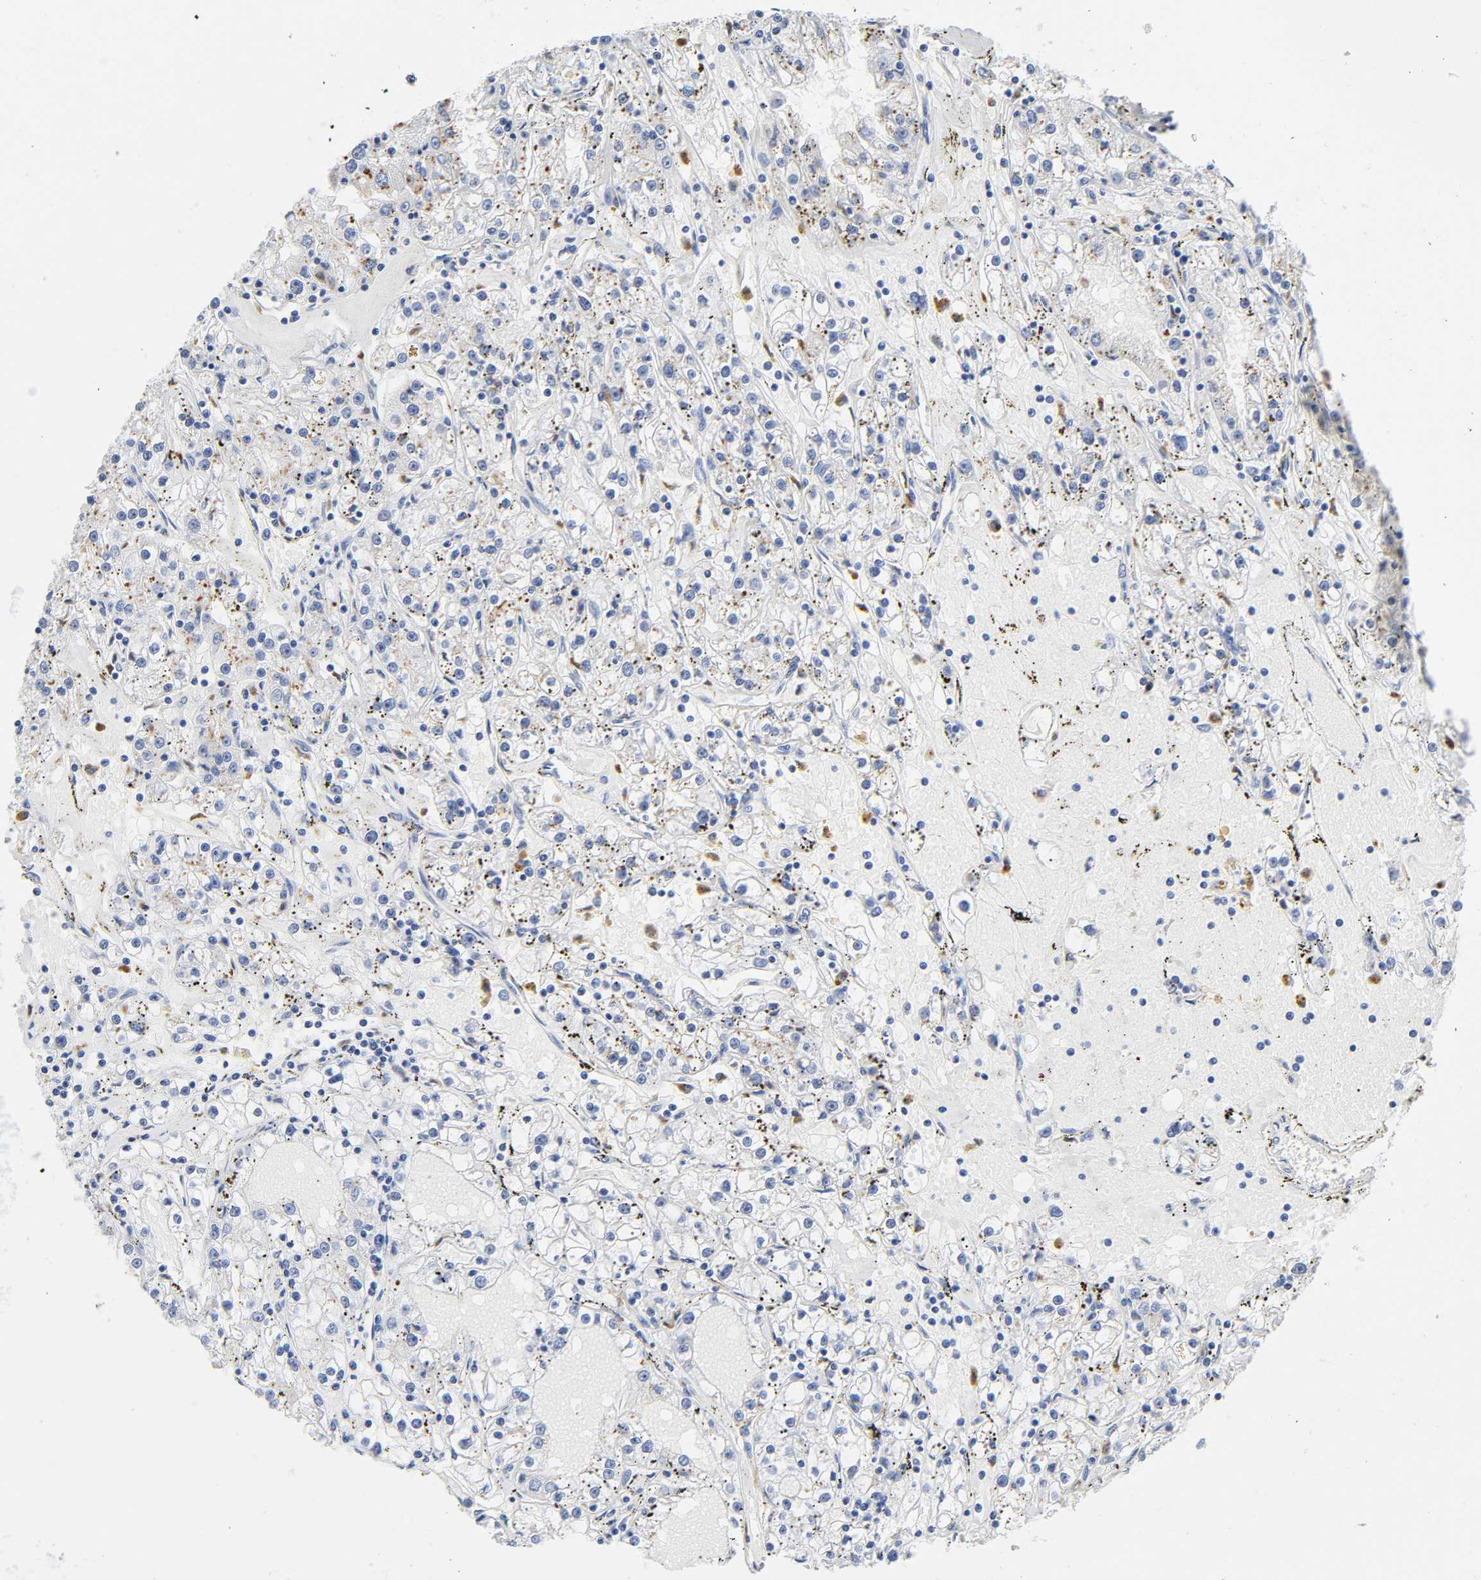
{"staining": {"intensity": "negative", "quantity": "none", "location": "none"}, "tissue": "renal cancer", "cell_type": "Tumor cells", "image_type": "cancer", "snomed": [{"axis": "morphology", "description": "Adenocarcinoma, NOS"}, {"axis": "topography", "description": "Kidney"}], "caption": "Immunohistochemistry image of neoplastic tissue: human adenocarcinoma (renal) stained with DAB (3,3'-diaminobenzidine) reveals no significant protein expression in tumor cells. (DAB immunohistochemistry (IHC) visualized using brightfield microscopy, high magnification).", "gene": "PLP1", "patient": {"sex": "male", "age": 56}}